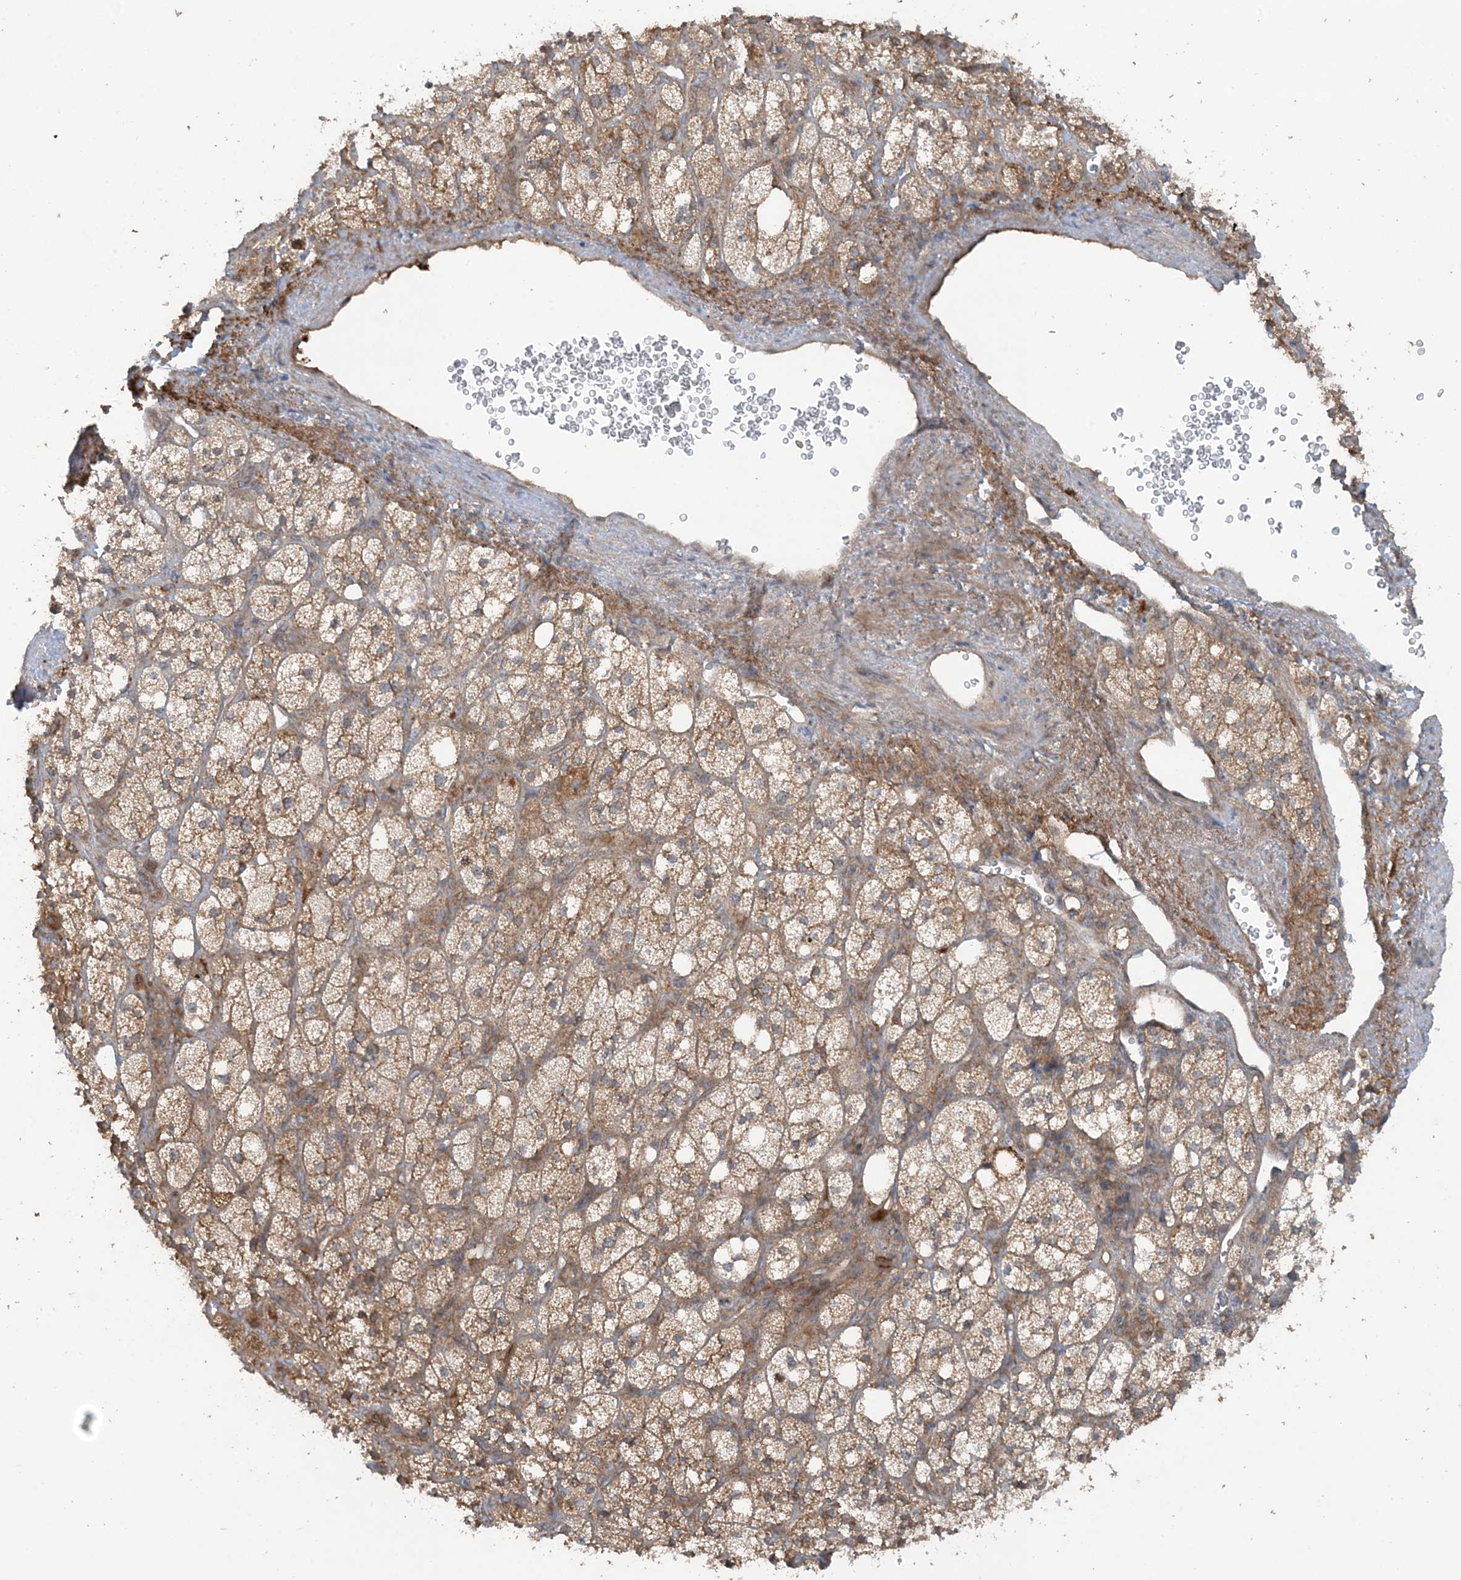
{"staining": {"intensity": "moderate", "quantity": ">75%", "location": "cytoplasmic/membranous"}, "tissue": "adrenal gland", "cell_type": "Glandular cells", "image_type": "normal", "snomed": [{"axis": "morphology", "description": "Normal tissue, NOS"}, {"axis": "topography", "description": "Adrenal gland"}], "caption": "Protein staining of normal adrenal gland displays moderate cytoplasmic/membranous expression in about >75% of glandular cells. The staining is performed using DAB (3,3'-diaminobenzidine) brown chromogen to label protein expression. The nuclei are counter-stained blue using hematoxylin.", "gene": "STAM2", "patient": {"sex": "male", "age": 61}}